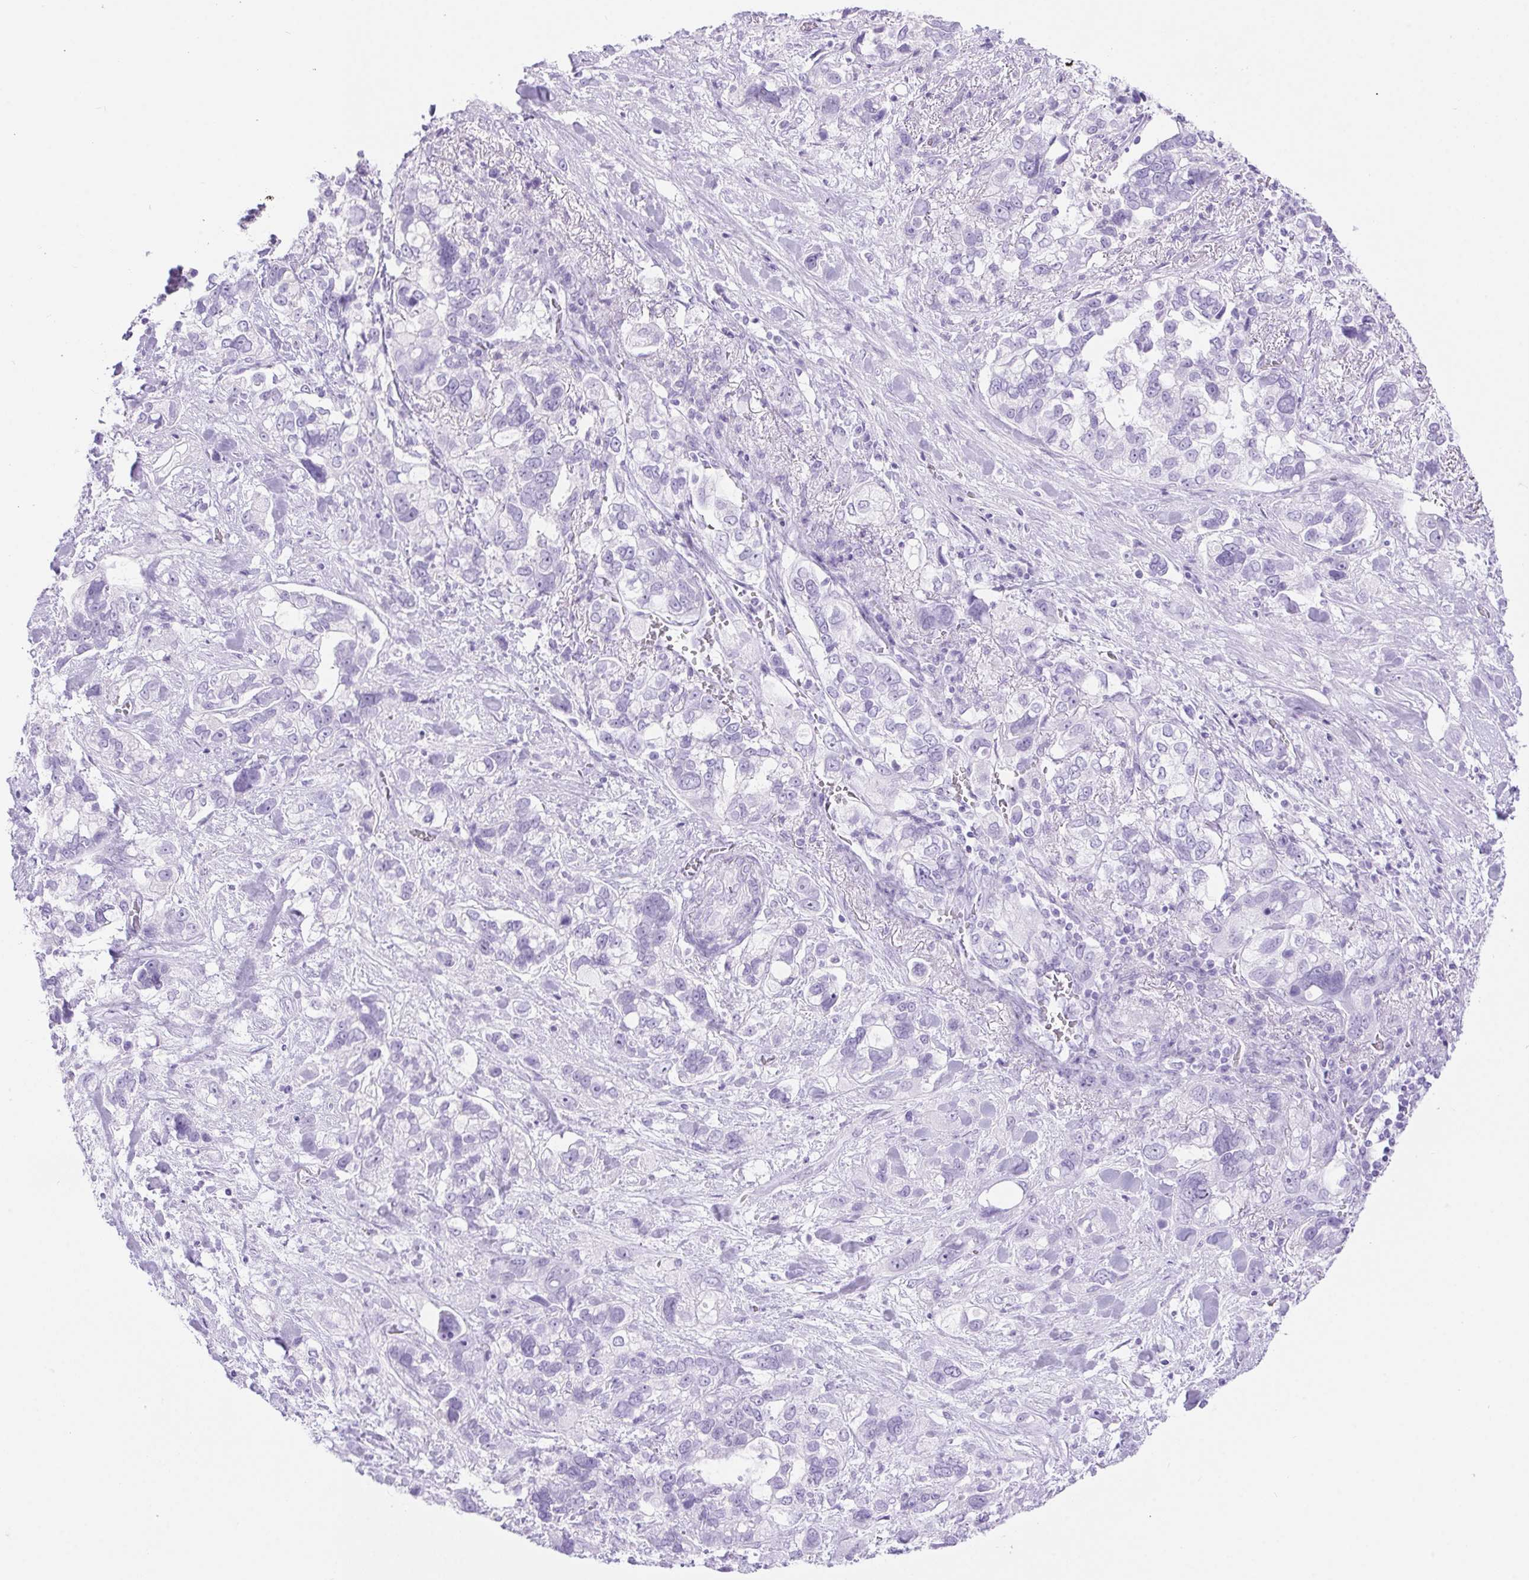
{"staining": {"intensity": "negative", "quantity": "none", "location": "none"}, "tissue": "stomach cancer", "cell_type": "Tumor cells", "image_type": "cancer", "snomed": [{"axis": "morphology", "description": "Adenocarcinoma, NOS"}, {"axis": "topography", "description": "Stomach, upper"}], "caption": "A high-resolution micrograph shows immunohistochemistry staining of stomach cancer, which shows no significant staining in tumor cells.", "gene": "ERP27", "patient": {"sex": "female", "age": 81}}